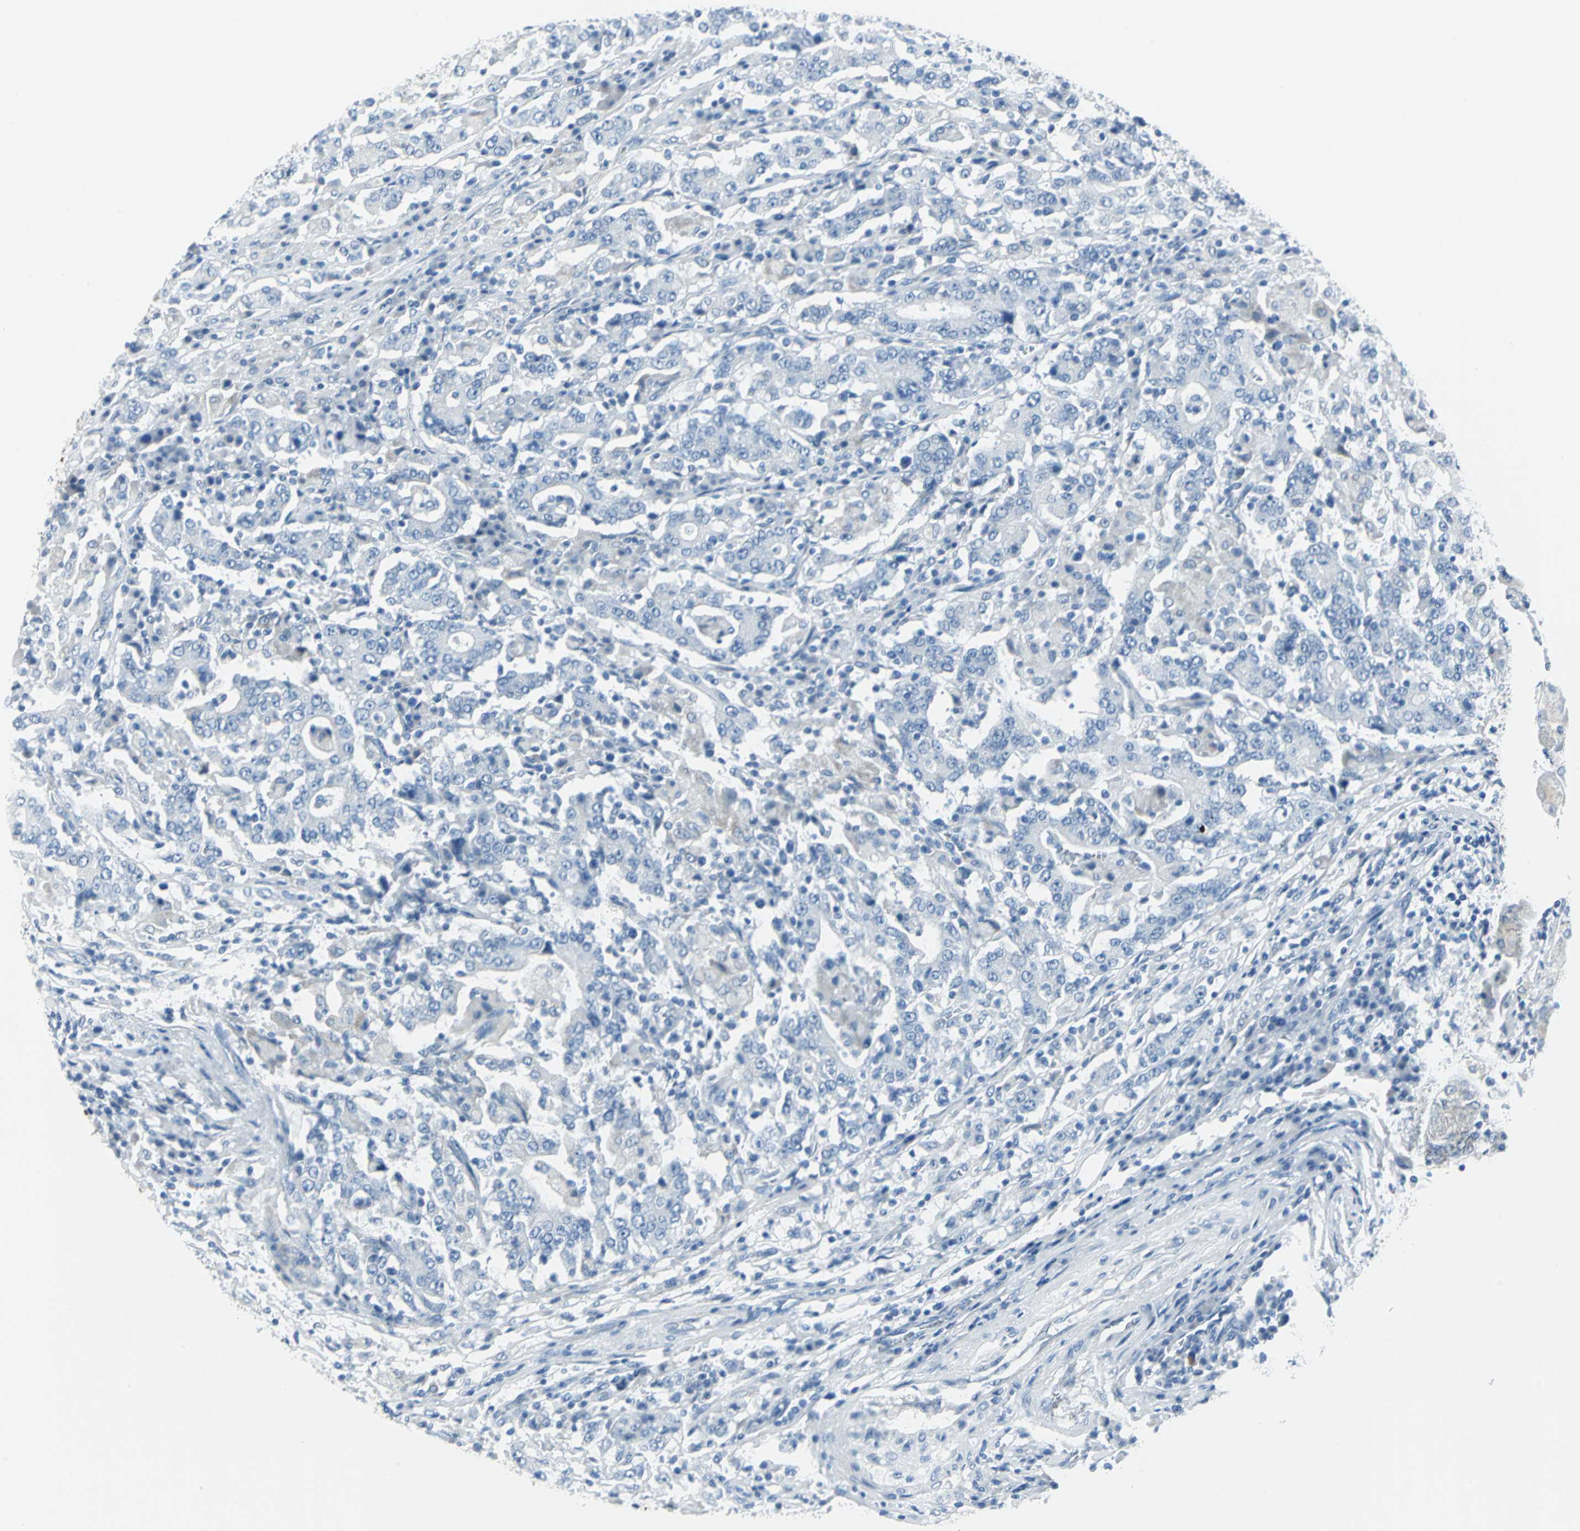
{"staining": {"intensity": "negative", "quantity": "none", "location": "none"}, "tissue": "stomach cancer", "cell_type": "Tumor cells", "image_type": "cancer", "snomed": [{"axis": "morphology", "description": "Normal tissue, NOS"}, {"axis": "morphology", "description": "Adenocarcinoma, NOS"}, {"axis": "topography", "description": "Stomach, upper"}, {"axis": "topography", "description": "Stomach"}], "caption": "An immunohistochemistry photomicrograph of stomach cancer is shown. There is no staining in tumor cells of stomach cancer. The staining was performed using DAB to visualize the protein expression in brown, while the nuclei were stained in blue with hematoxylin (Magnification: 20x).", "gene": "CYB5A", "patient": {"sex": "male", "age": 59}}